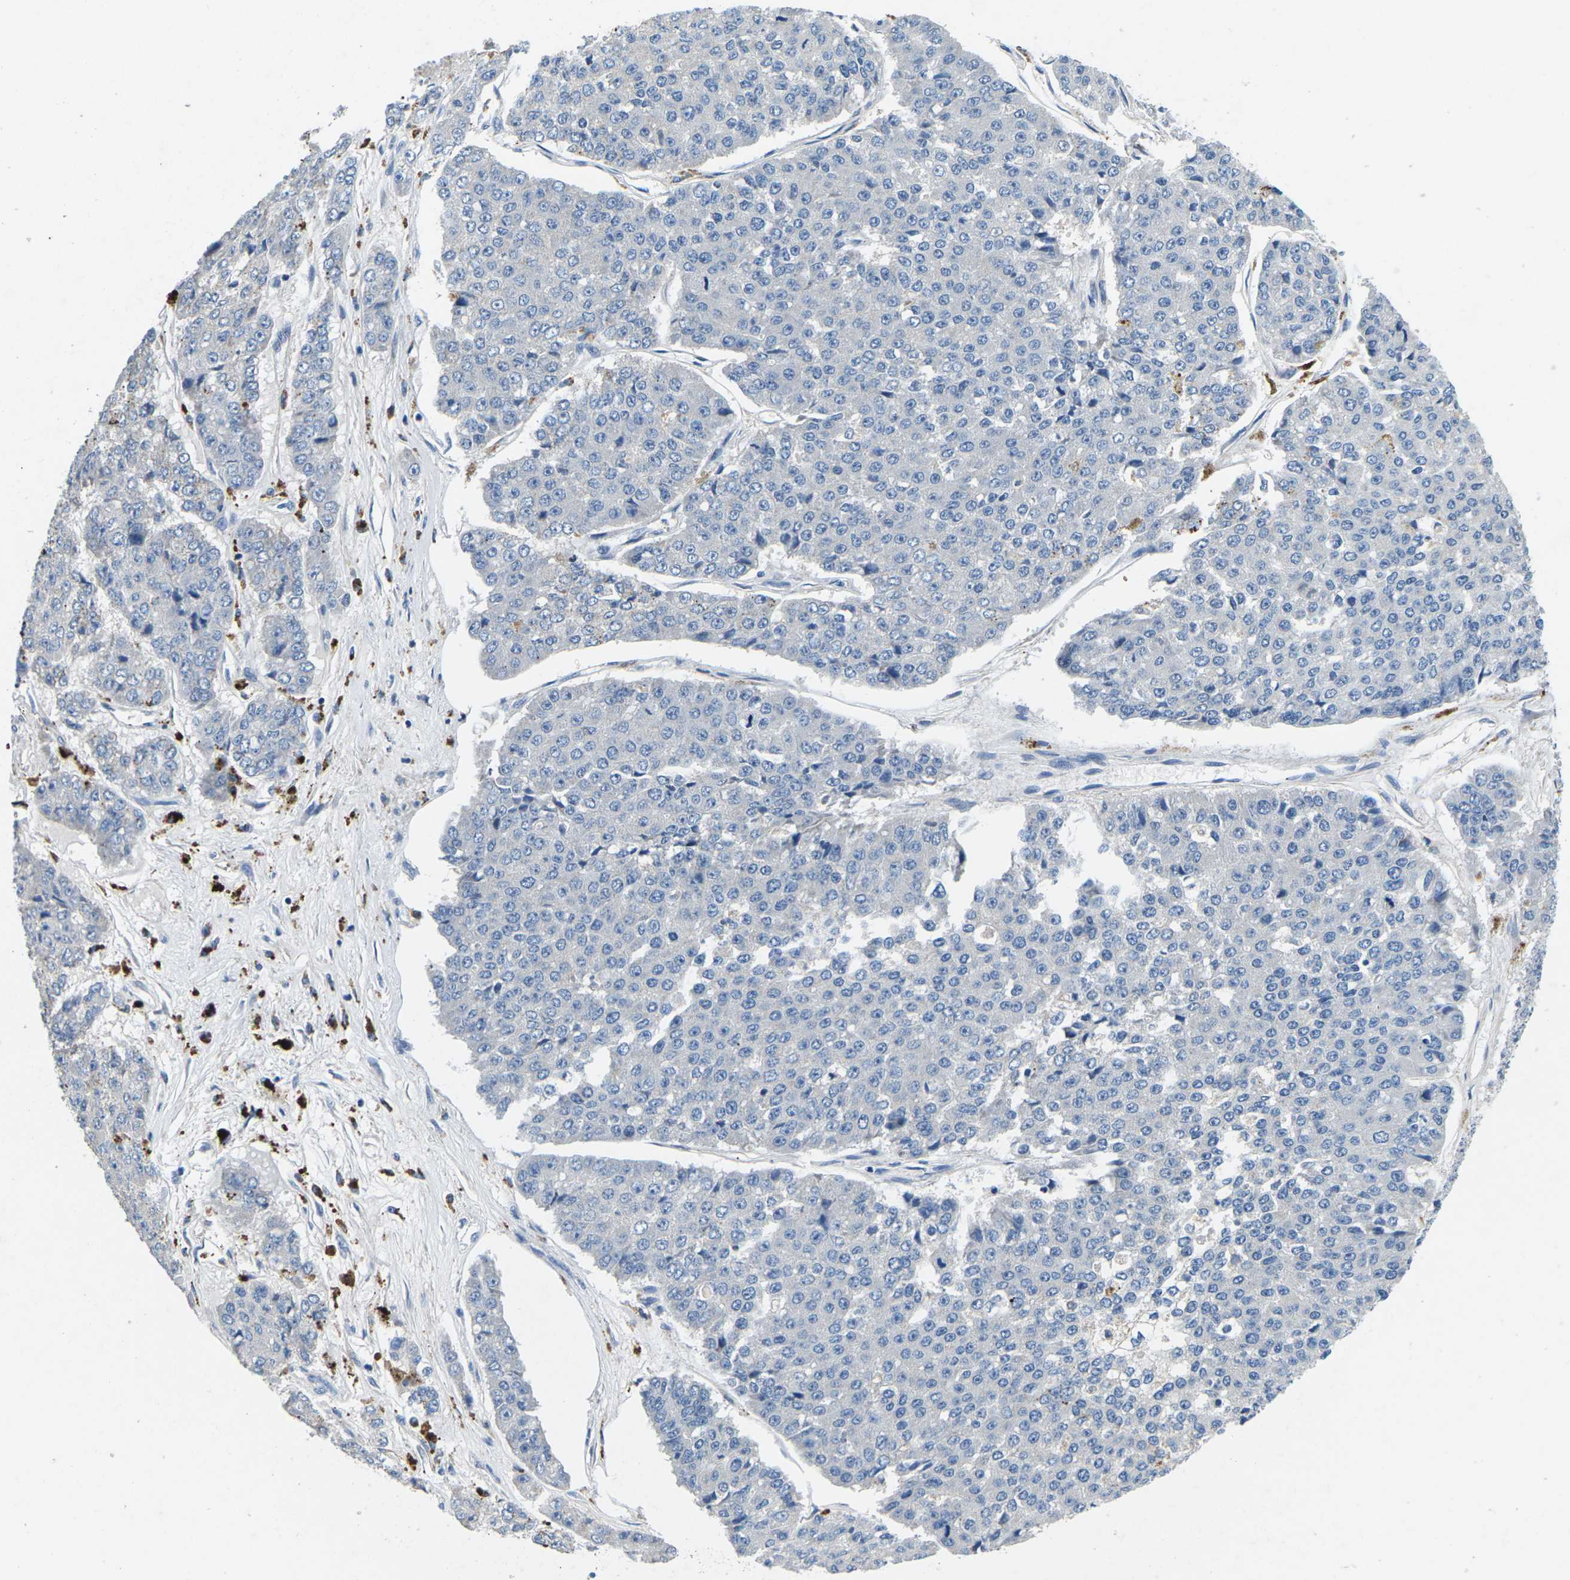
{"staining": {"intensity": "negative", "quantity": "none", "location": "none"}, "tissue": "pancreatic cancer", "cell_type": "Tumor cells", "image_type": "cancer", "snomed": [{"axis": "morphology", "description": "Adenocarcinoma, NOS"}, {"axis": "topography", "description": "Pancreas"}], "caption": "This is a micrograph of IHC staining of pancreatic cancer, which shows no positivity in tumor cells.", "gene": "PDCD6IP", "patient": {"sex": "male", "age": 50}}